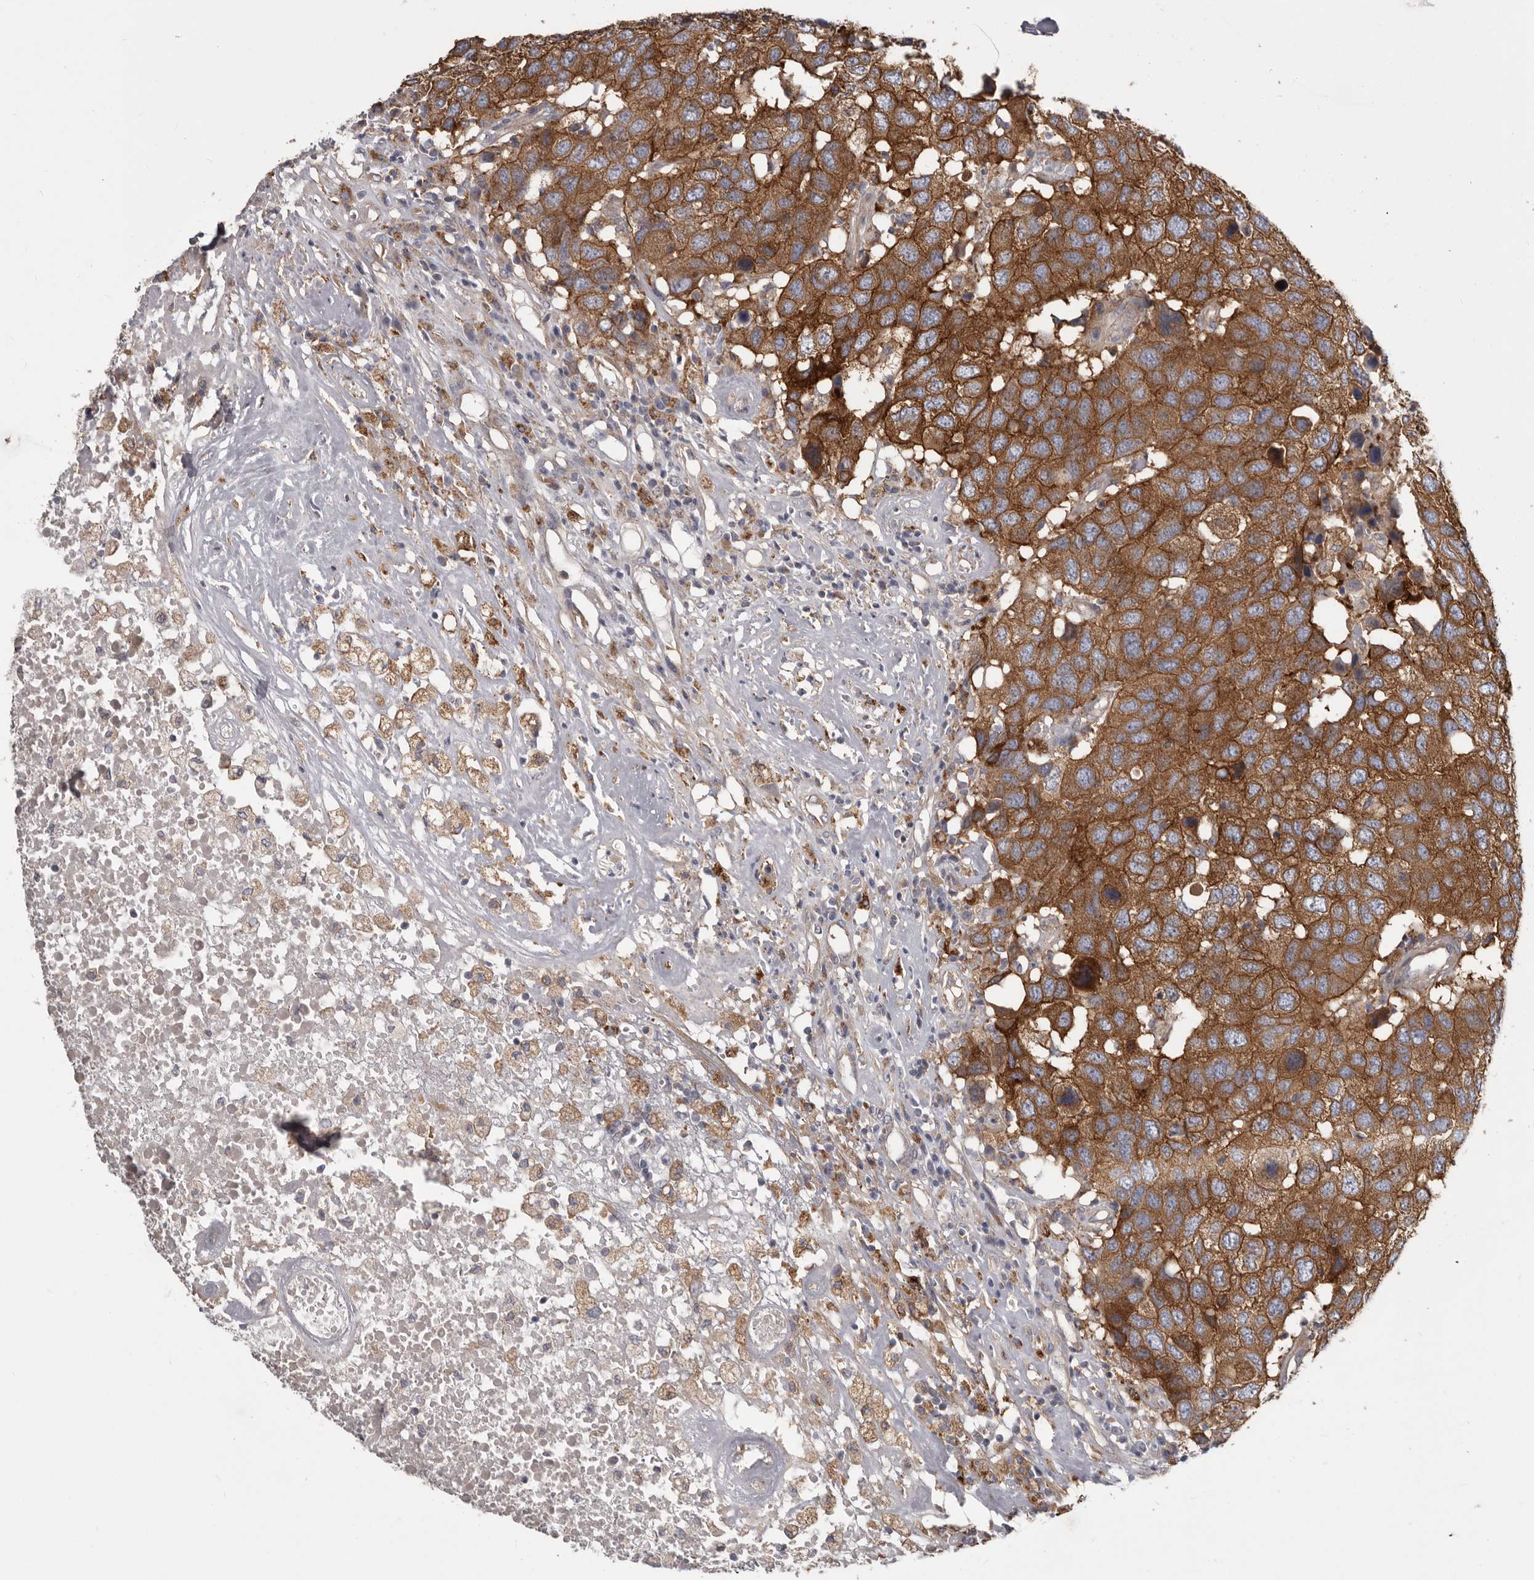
{"staining": {"intensity": "strong", "quantity": ">75%", "location": "cytoplasmic/membranous"}, "tissue": "head and neck cancer", "cell_type": "Tumor cells", "image_type": "cancer", "snomed": [{"axis": "morphology", "description": "Squamous cell carcinoma, NOS"}, {"axis": "topography", "description": "Head-Neck"}], "caption": "The image exhibits staining of head and neck squamous cell carcinoma, revealing strong cytoplasmic/membranous protein expression (brown color) within tumor cells.", "gene": "ENAH", "patient": {"sex": "male", "age": 66}}